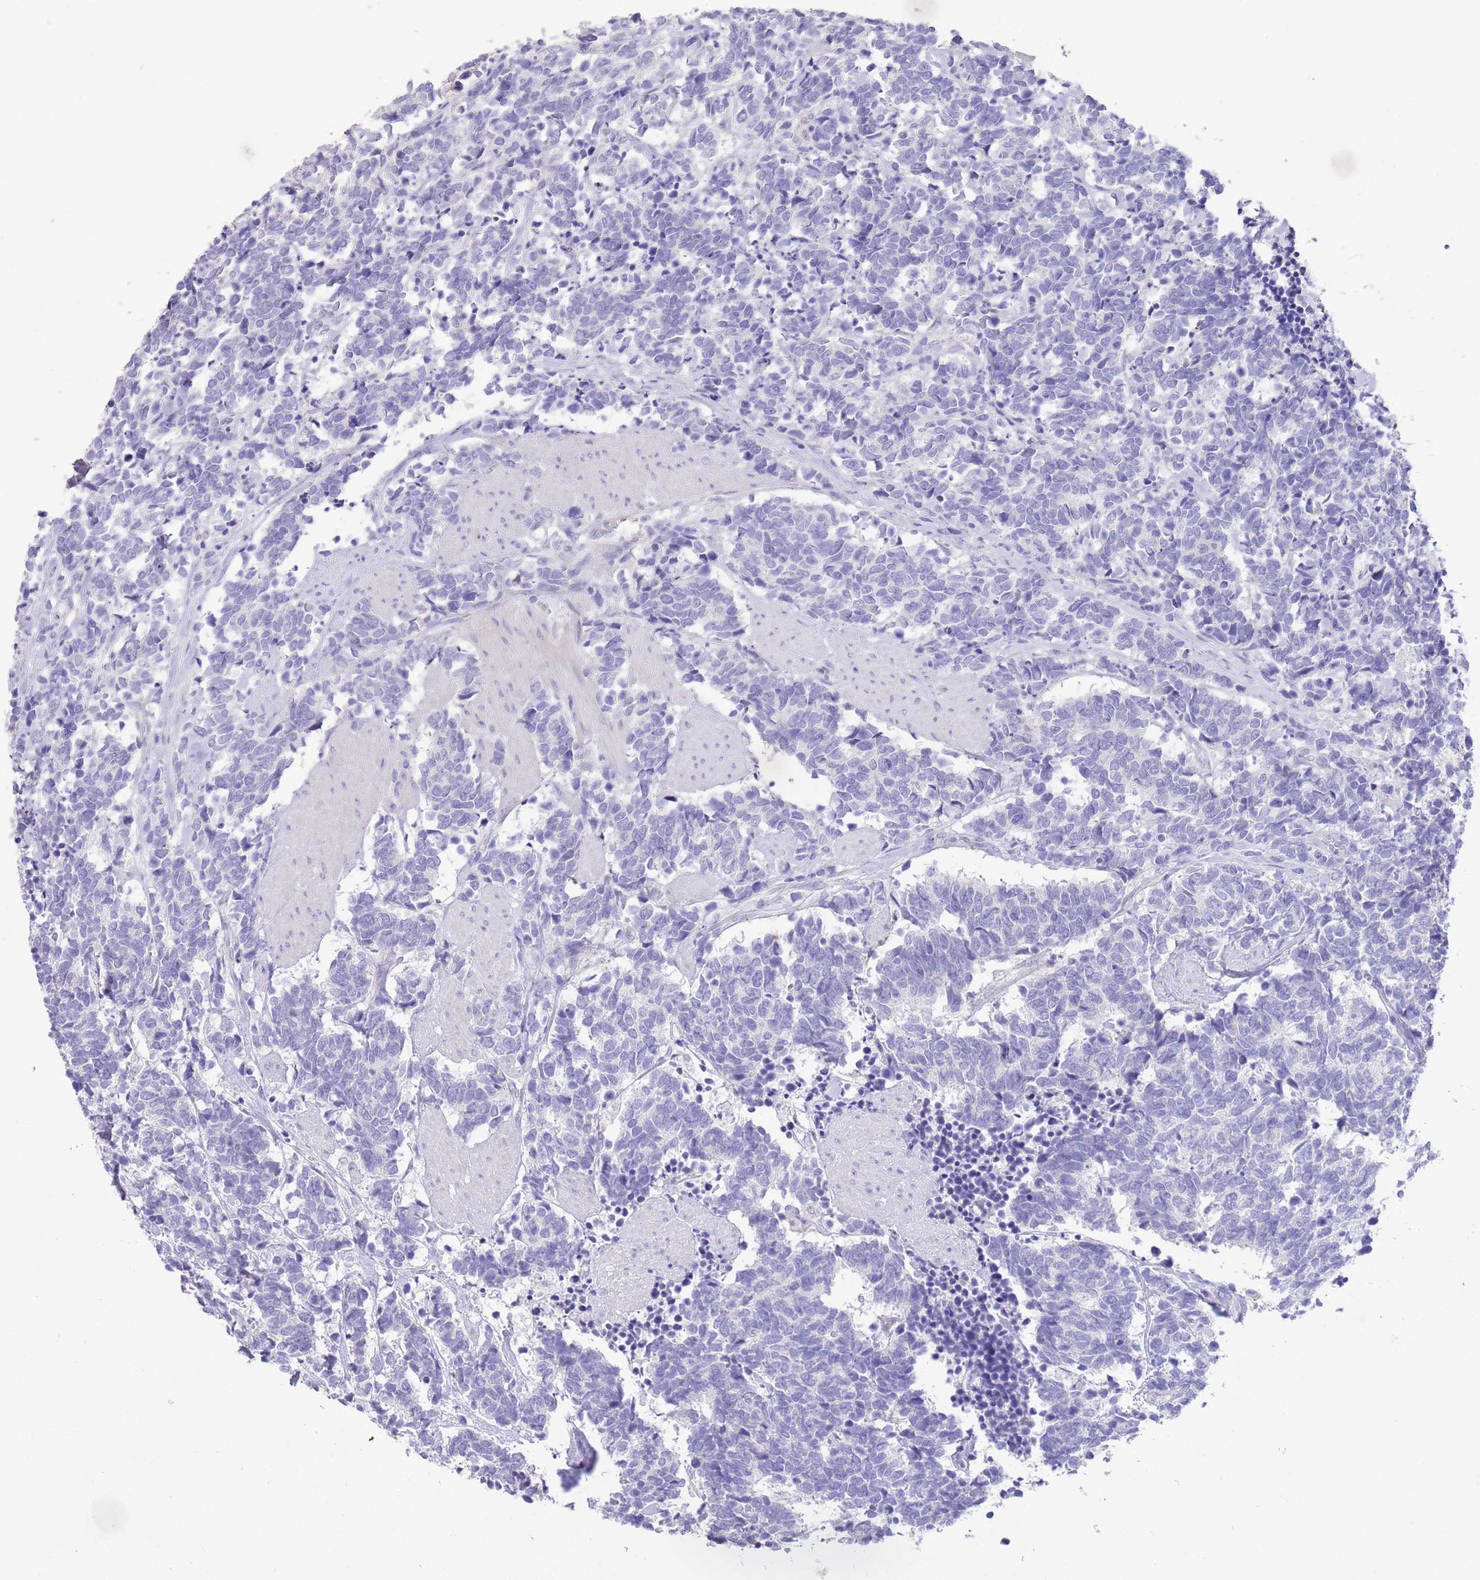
{"staining": {"intensity": "negative", "quantity": "none", "location": "none"}, "tissue": "carcinoid", "cell_type": "Tumor cells", "image_type": "cancer", "snomed": [{"axis": "morphology", "description": "Carcinoma, NOS"}, {"axis": "morphology", "description": "Carcinoid, malignant, NOS"}, {"axis": "topography", "description": "Prostate"}], "caption": "Tumor cells are negative for protein expression in human malignant carcinoid.", "gene": "SFTPA1", "patient": {"sex": "male", "age": 57}}